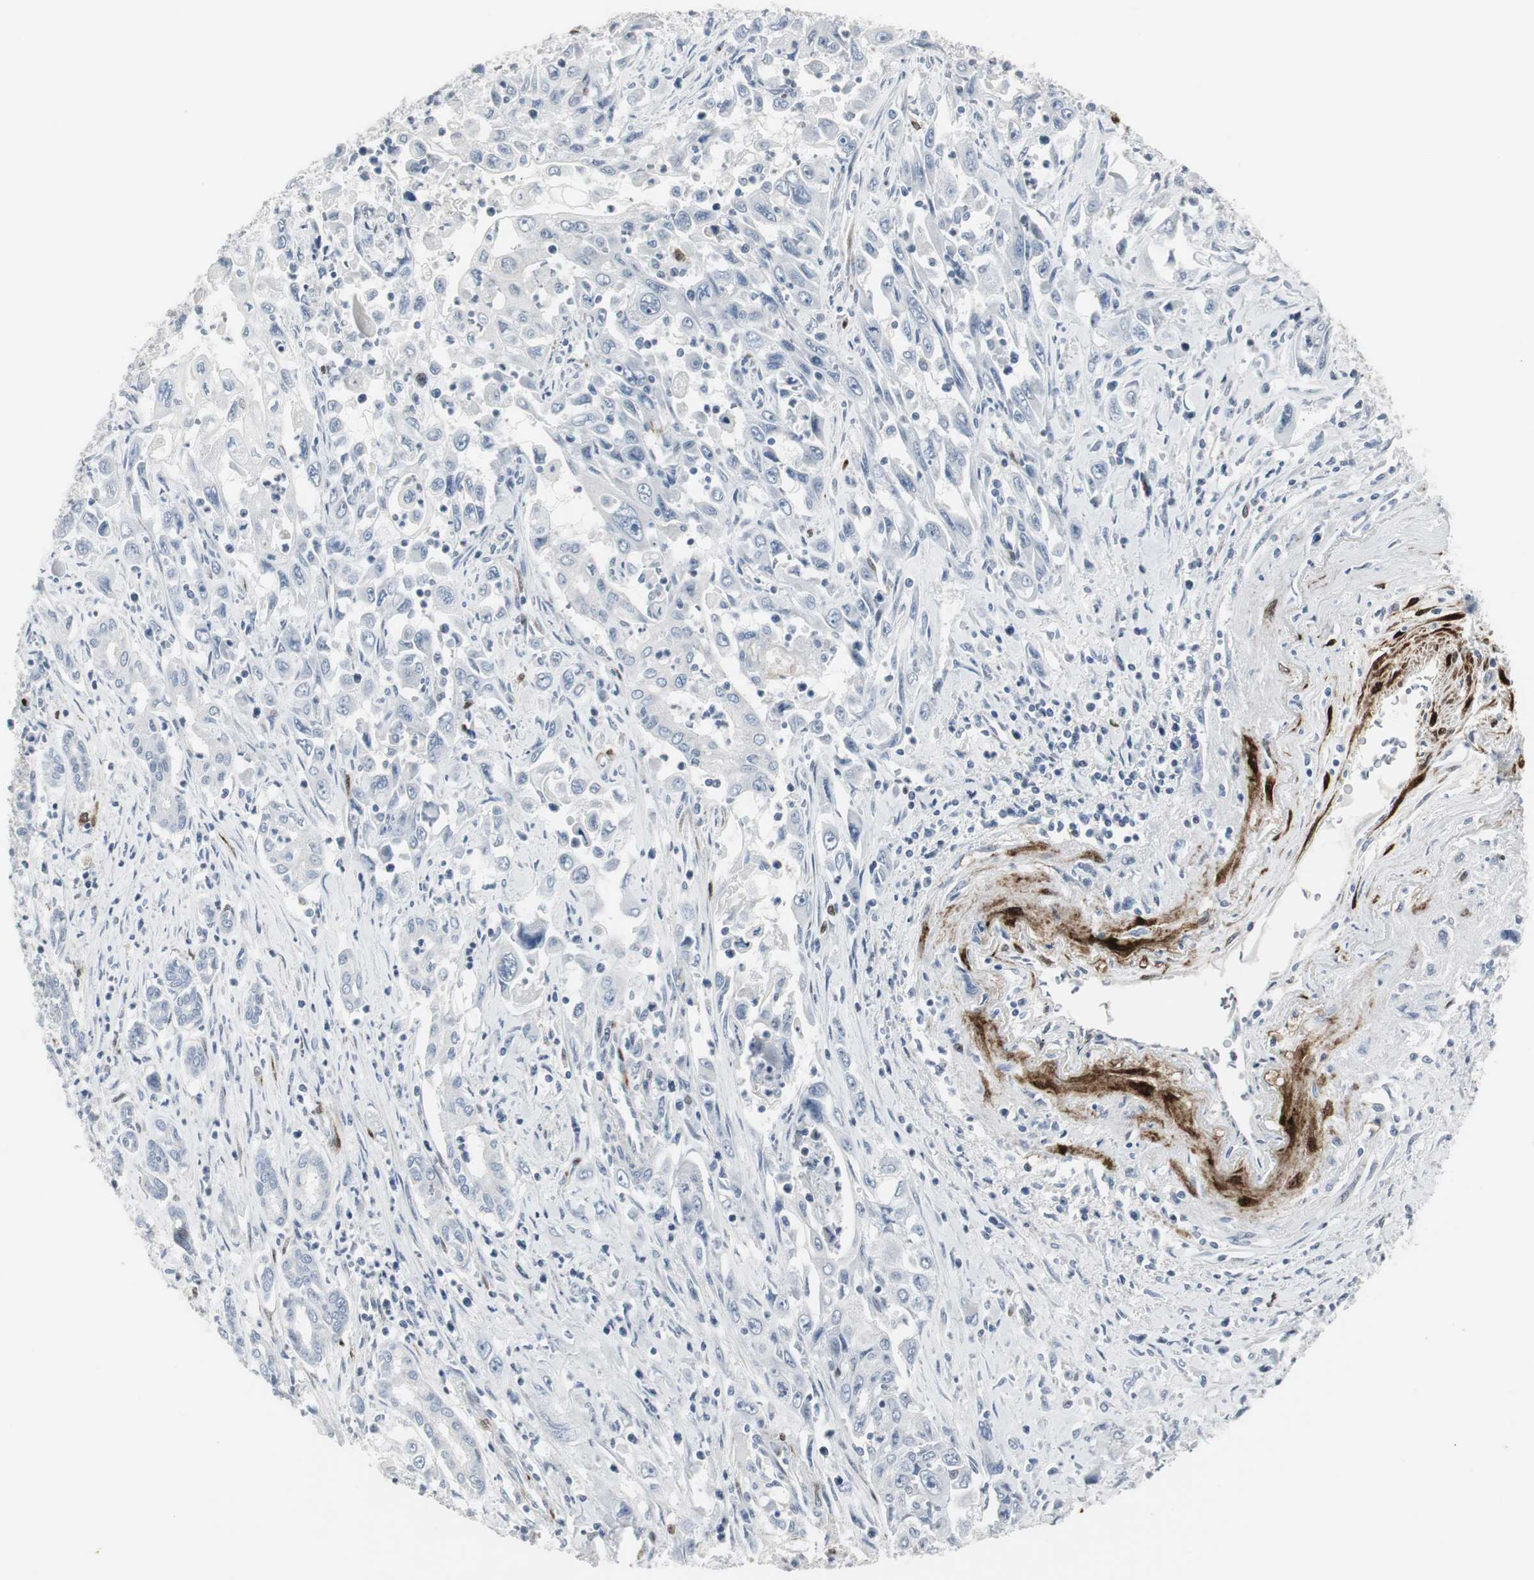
{"staining": {"intensity": "negative", "quantity": "none", "location": "none"}, "tissue": "pancreatic cancer", "cell_type": "Tumor cells", "image_type": "cancer", "snomed": [{"axis": "morphology", "description": "Adenocarcinoma, NOS"}, {"axis": "topography", "description": "Pancreas"}], "caption": "Immunohistochemistry micrograph of adenocarcinoma (pancreatic) stained for a protein (brown), which demonstrates no expression in tumor cells.", "gene": "PPP1R14A", "patient": {"sex": "male", "age": 70}}